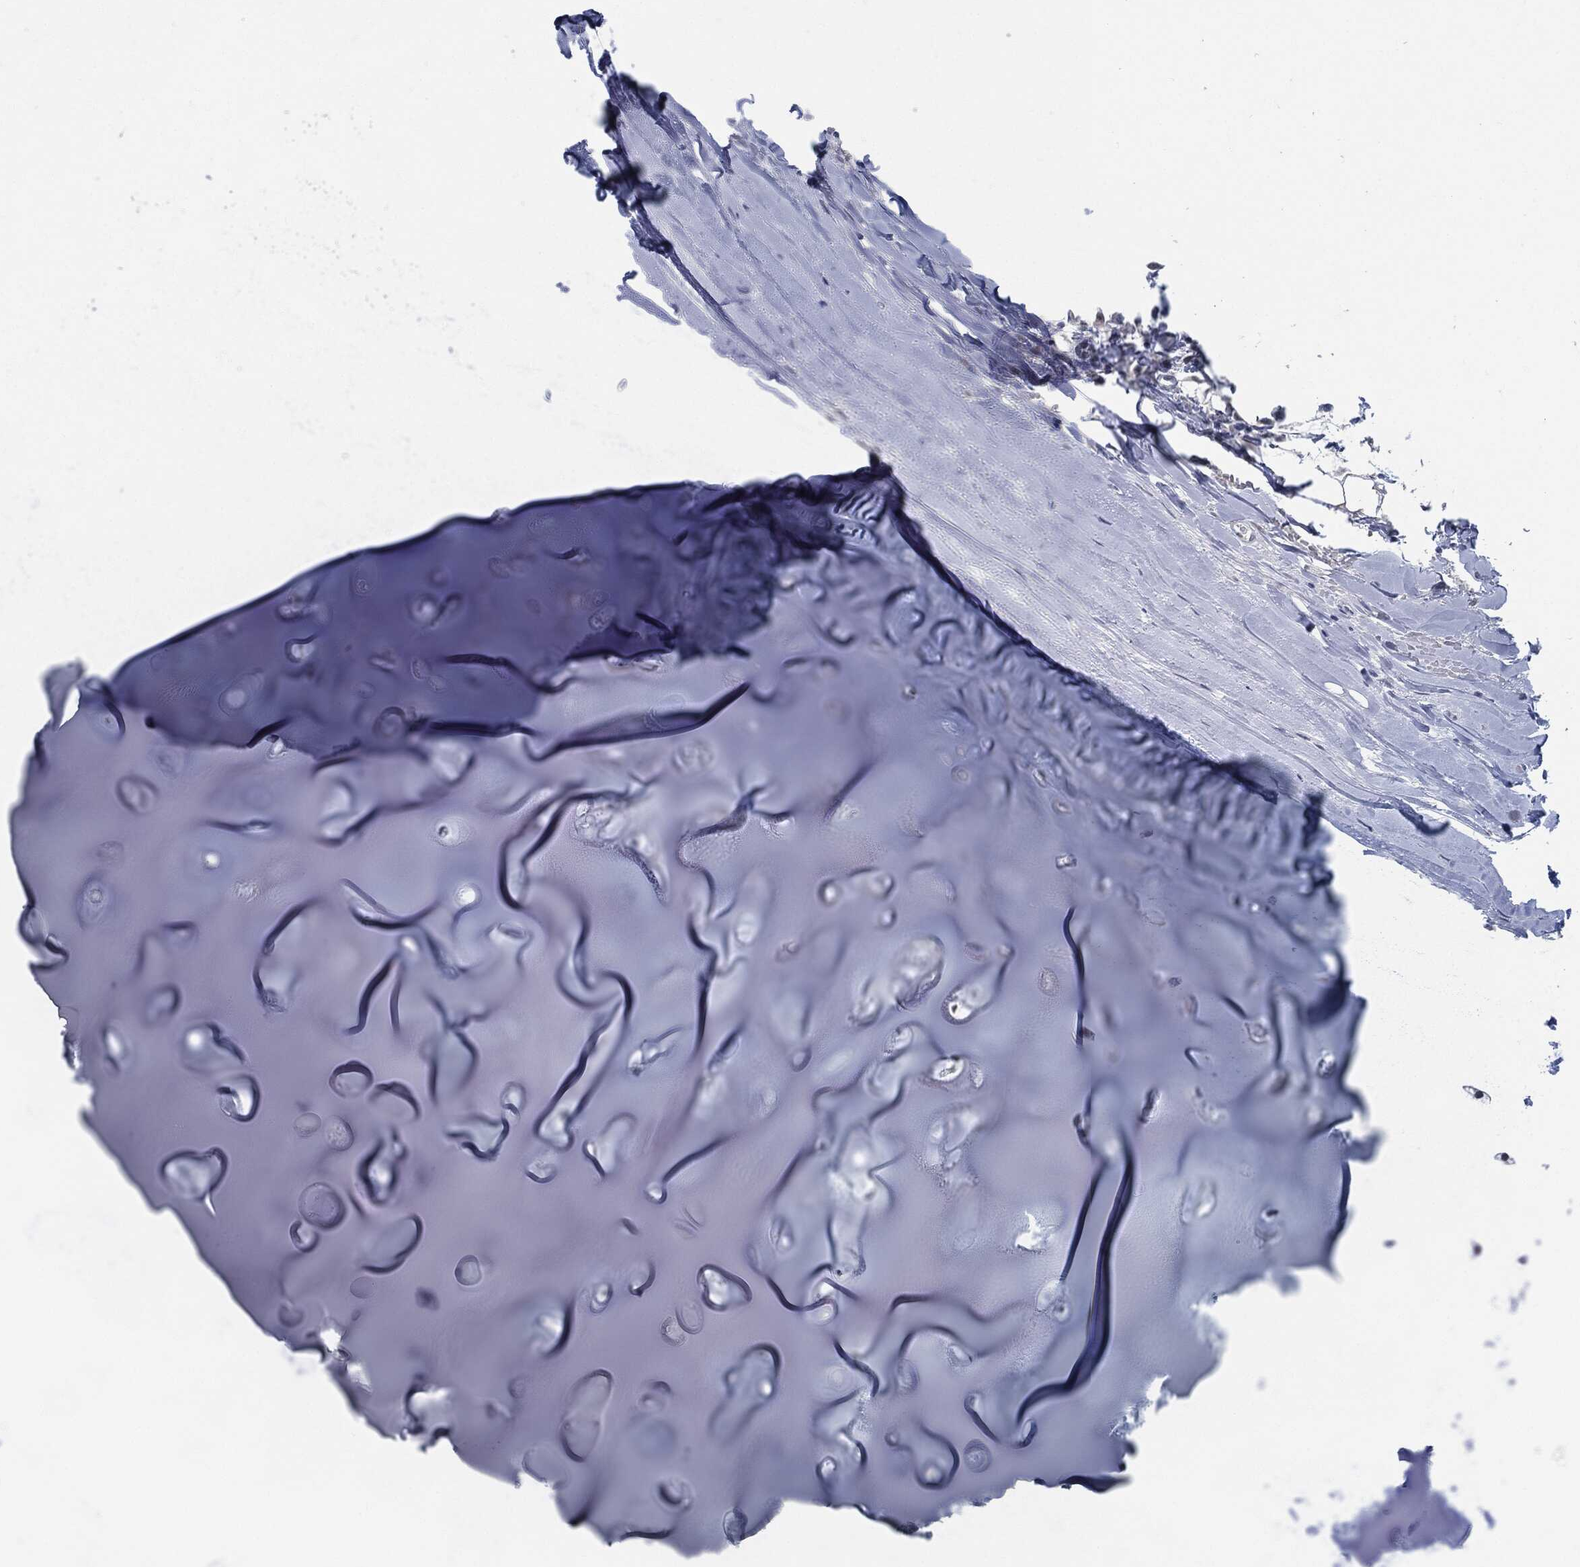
{"staining": {"intensity": "negative", "quantity": "none", "location": "none"}, "tissue": "adipose tissue", "cell_type": "Adipocytes", "image_type": "normal", "snomed": [{"axis": "morphology", "description": "Normal tissue, NOS"}, {"axis": "topography", "description": "Cartilage tissue"}], "caption": "An IHC histopathology image of benign adipose tissue is shown. There is no staining in adipocytes of adipose tissue.", "gene": "PROM1", "patient": {"sex": "male", "age": 81}}